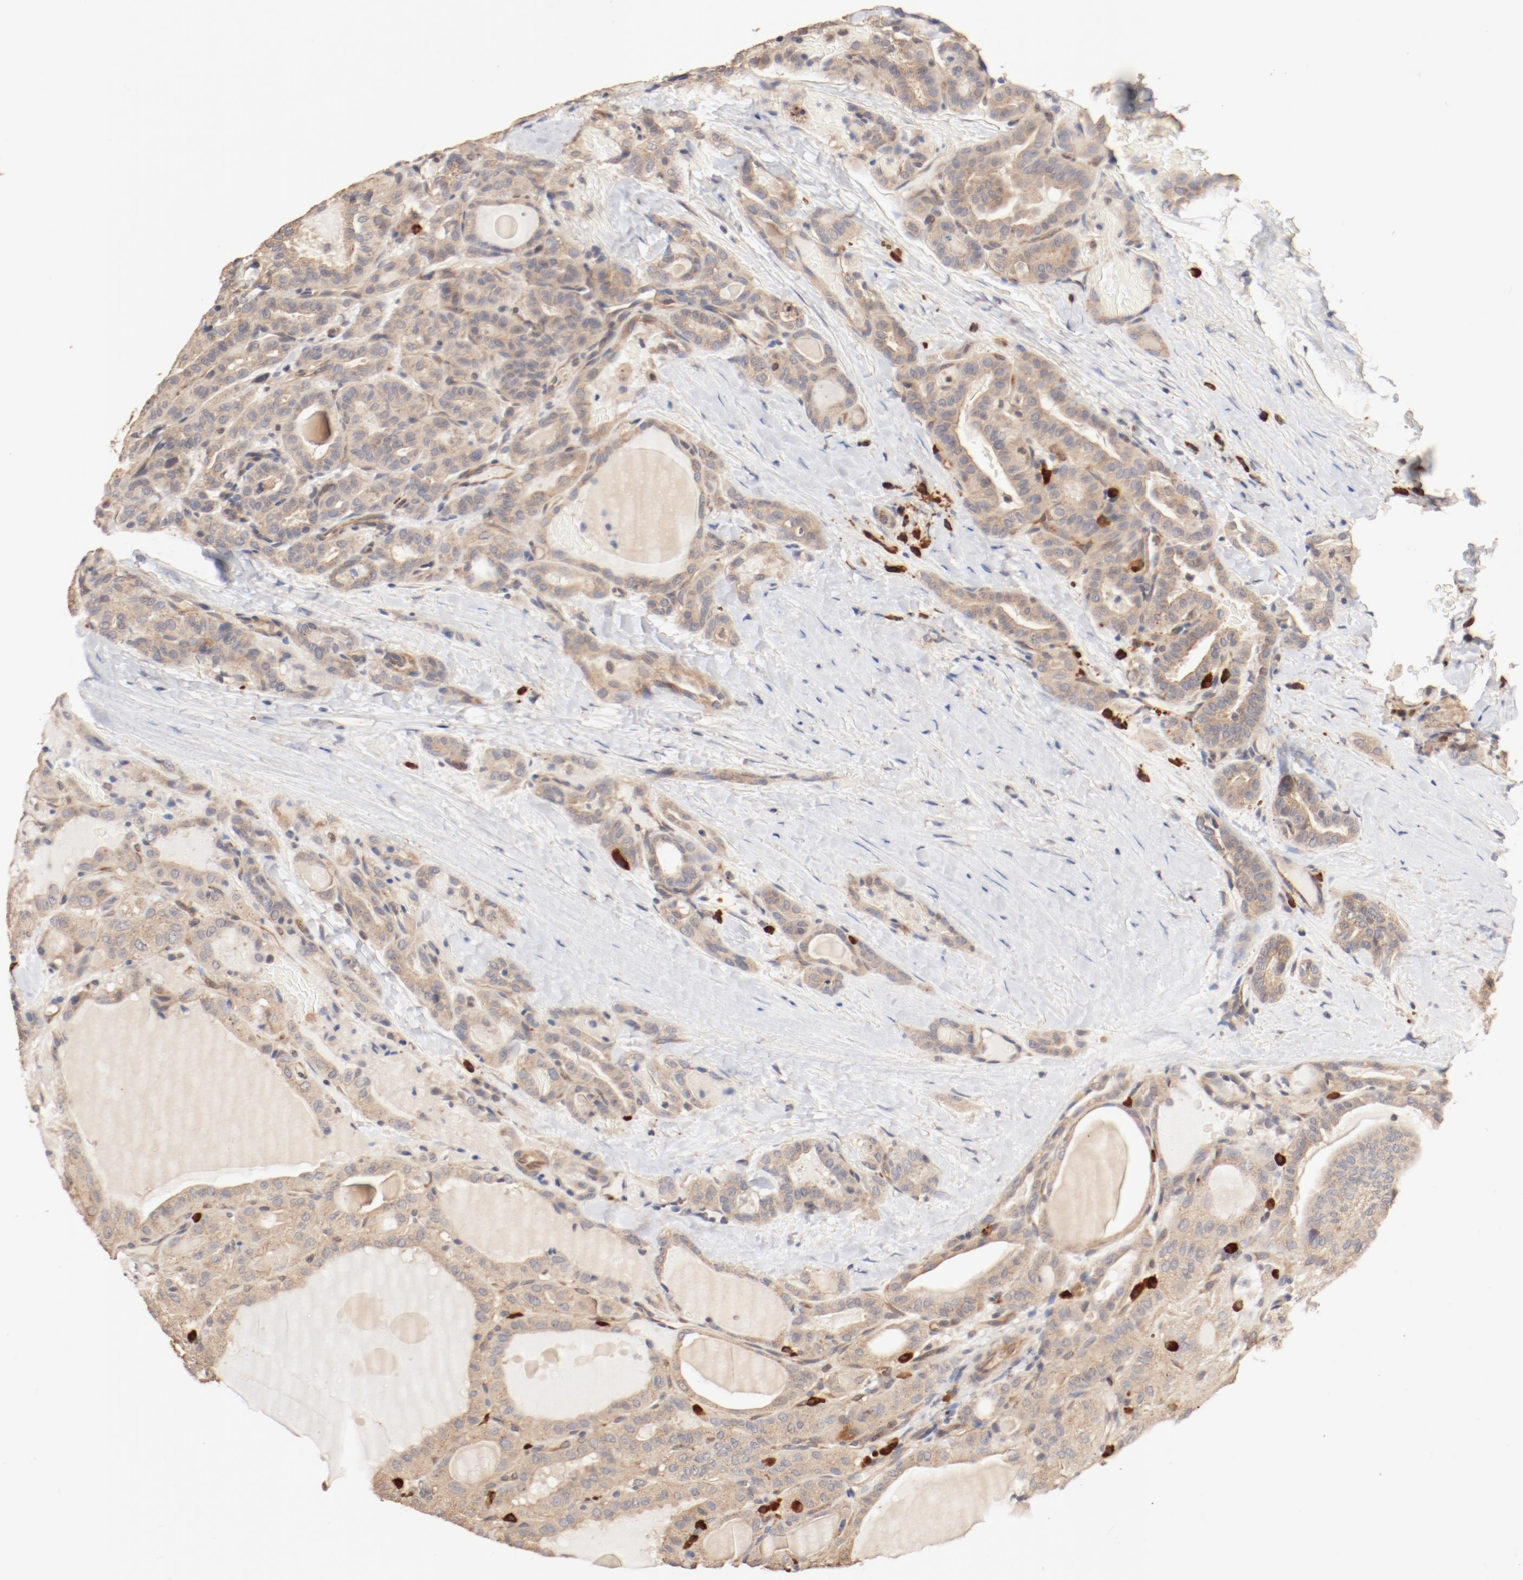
{"staining": {"intensity": "weak", "quantity": ">75%", "location": "cytoplasmic/membranous"}, "tissue": "thyroid cancer", "cell_type": "Tumor cells", "image_type": "cancer", "snomed": [{"axis": "morphology", "description": "Papillary adenocarcinoma, NOS"}, {"axis": "topography", "description": "Thyroid gland"}], "caption": "This is an image of immunohistochemistry (IHC) staining of thyroid cancer (papillary adenocarcinoma), which shows weak staining in the cytoplasmic/membranous of tumor cells.", "gene": "UBE2J1", "patient": {"sex": "male", "age": 77}}